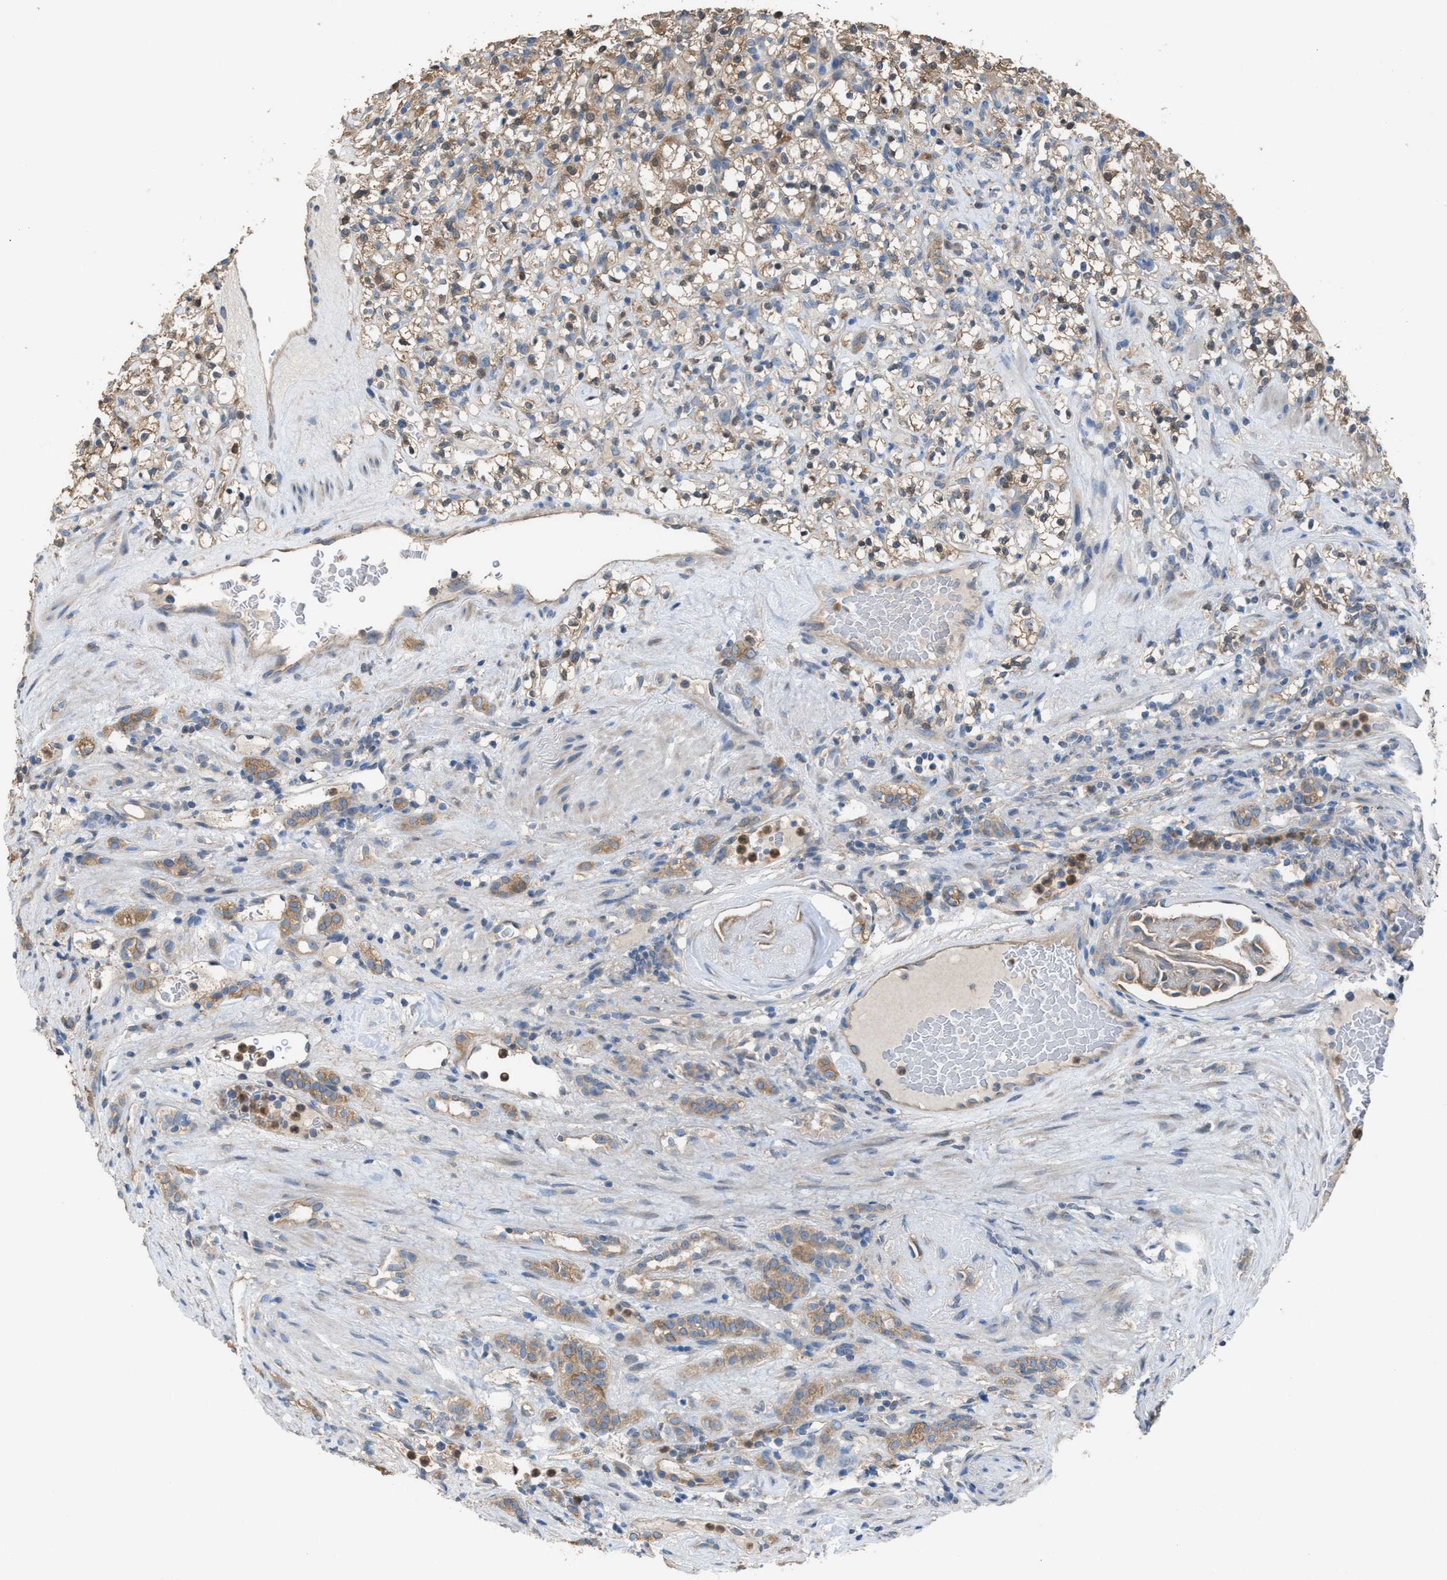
{"staining": {"intensity": "moderate", "quantity": "<25%", "location": "cytoplasmic/membranous"}, "tissue": "renal cancer", "cell_type": "Tumor cells", "image_type": "cancer", "snomed": [{"axis": "morphology", "description": "Normal tissue, NOS"}, {"axis": "morphology", "description": "Adenocarcinoma, NOS"}, {"axis": "topography", "description": "Kidney"}], "caption": "Protein expression by immunohistochemistry shows moderate cytoplasmic/membranous positivity in about <25% of tumor cells in renal cancer (adenocarcinoma). (DAB (3,3'-diaminobenzidine) = brown stain, brightfield microscopy at high magnification).", "gene": "NQO2", "patient": {"sex": "female", "age": 72}}